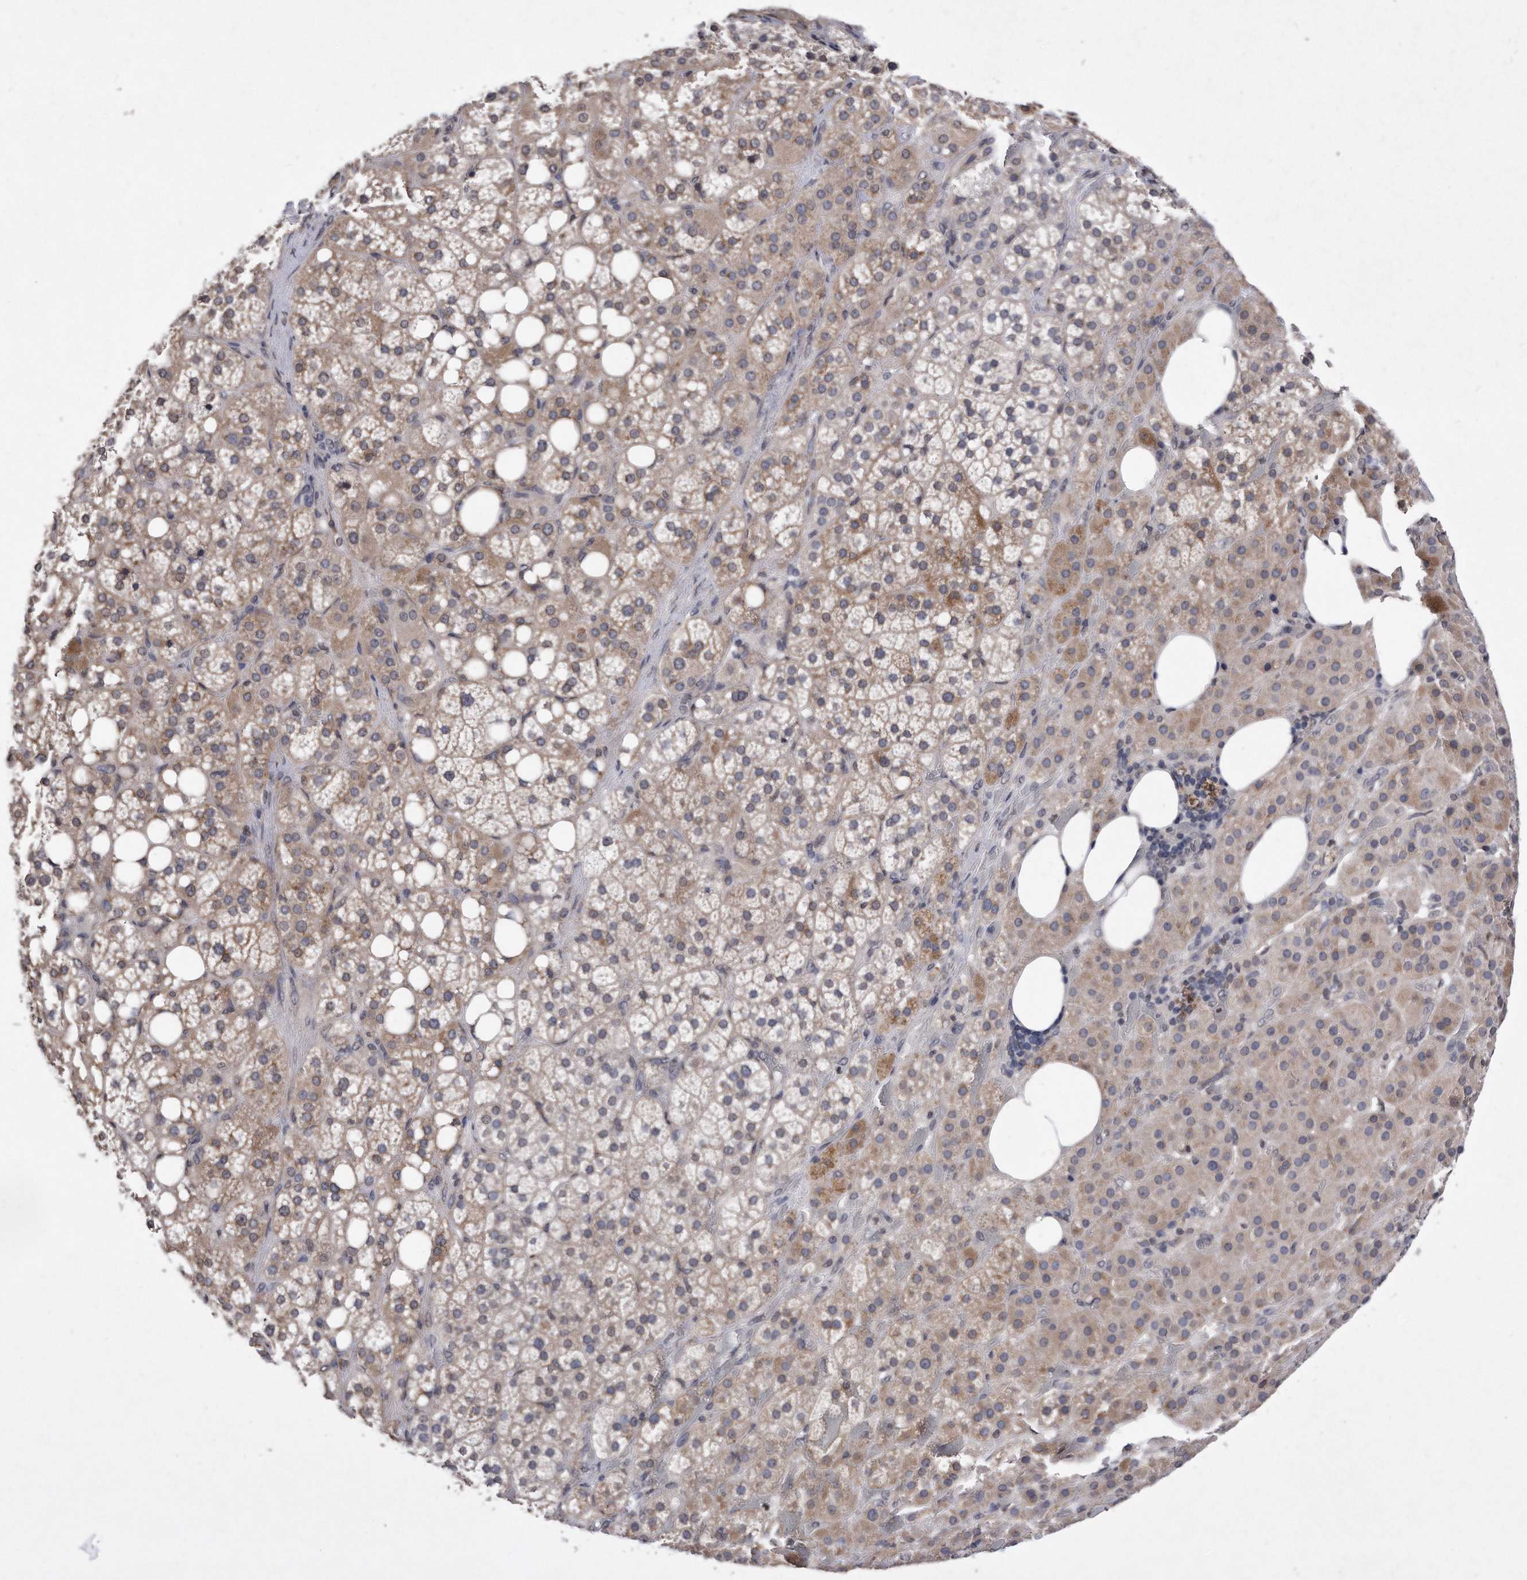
{"staining": {"intensity": "weak", "quantity": ">75%", "location": "cytoplasmic/membranous"}, "tissue": "adrenal gland", "cell_type": "Glandular cells", "image_type": "normal", "snomed": [{"axis": "morphology", "description": "Normal tissue, NOS"}, {"axis": "topography", "description": "Adrenal gland"}], "caption": "Immunohistochemistry (IHC) of unremarkable adrenal gland demonstrates low levels of weak cytoplasmic/membranous expression in approximately >75% of glandular cells.", "gene": "DAB1", "patient": {"sex": "female", "age": 59}}